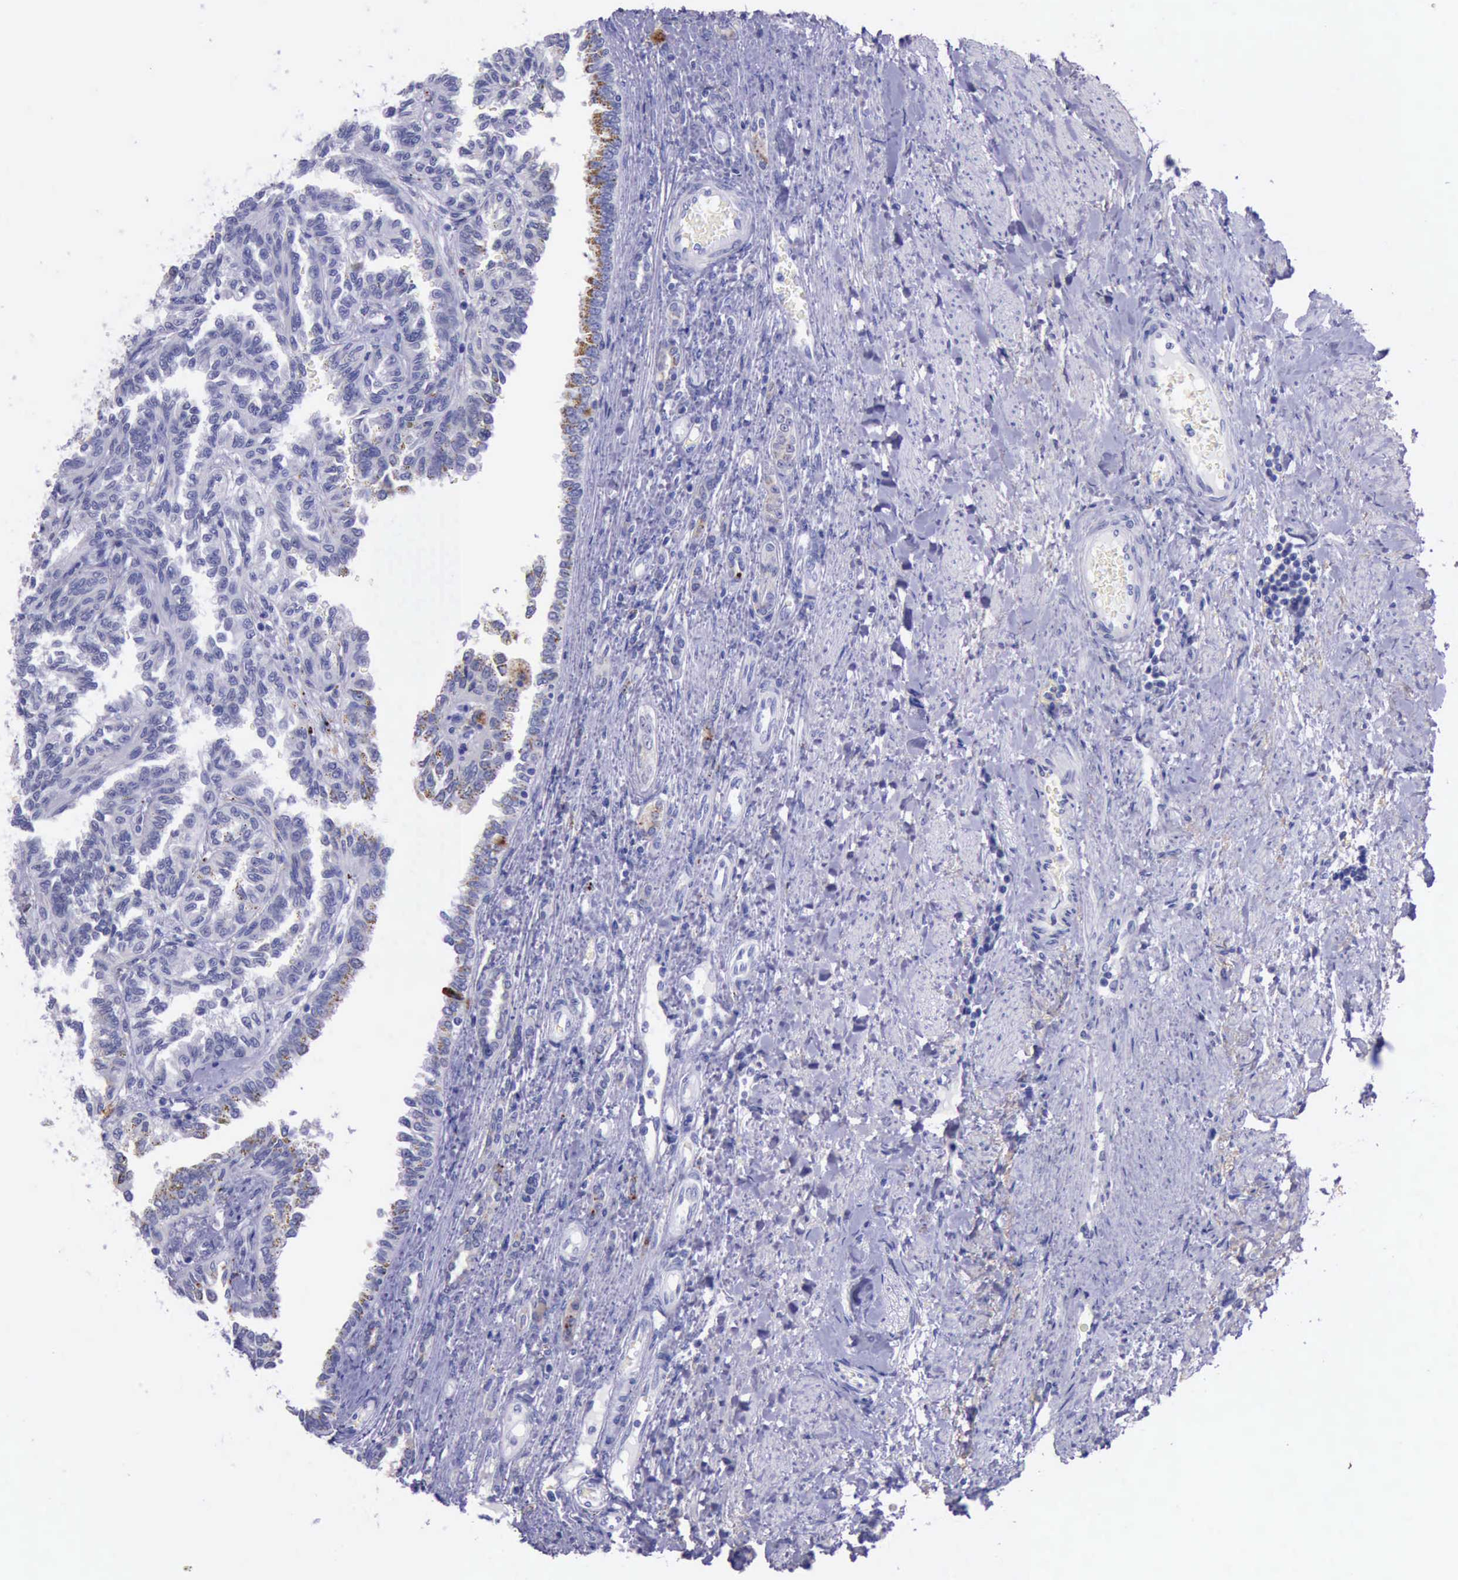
{"staining": {"intensity": "weak", "quantity": "<25%", "location": "cytoplasmic/membranous"}, "tissue": "renal cancer", "cell_type": "Tumor cells", "image_type": "cancer", "snomed": [{"axis": "morphology", "description": "Inflammation, NOS"}, {"axis": "morphology", "description": "Adenocarcinoma, NOS"}, {"axis": "topography", "description": "Kidney"}], "caption": "This is a photomicrograph of immunohistochemistry (IHC) staining of renal cancer, which shows no staining in tumor cells.", "gene": "GLA", "patient": {"sex": "male", "age": 68}}